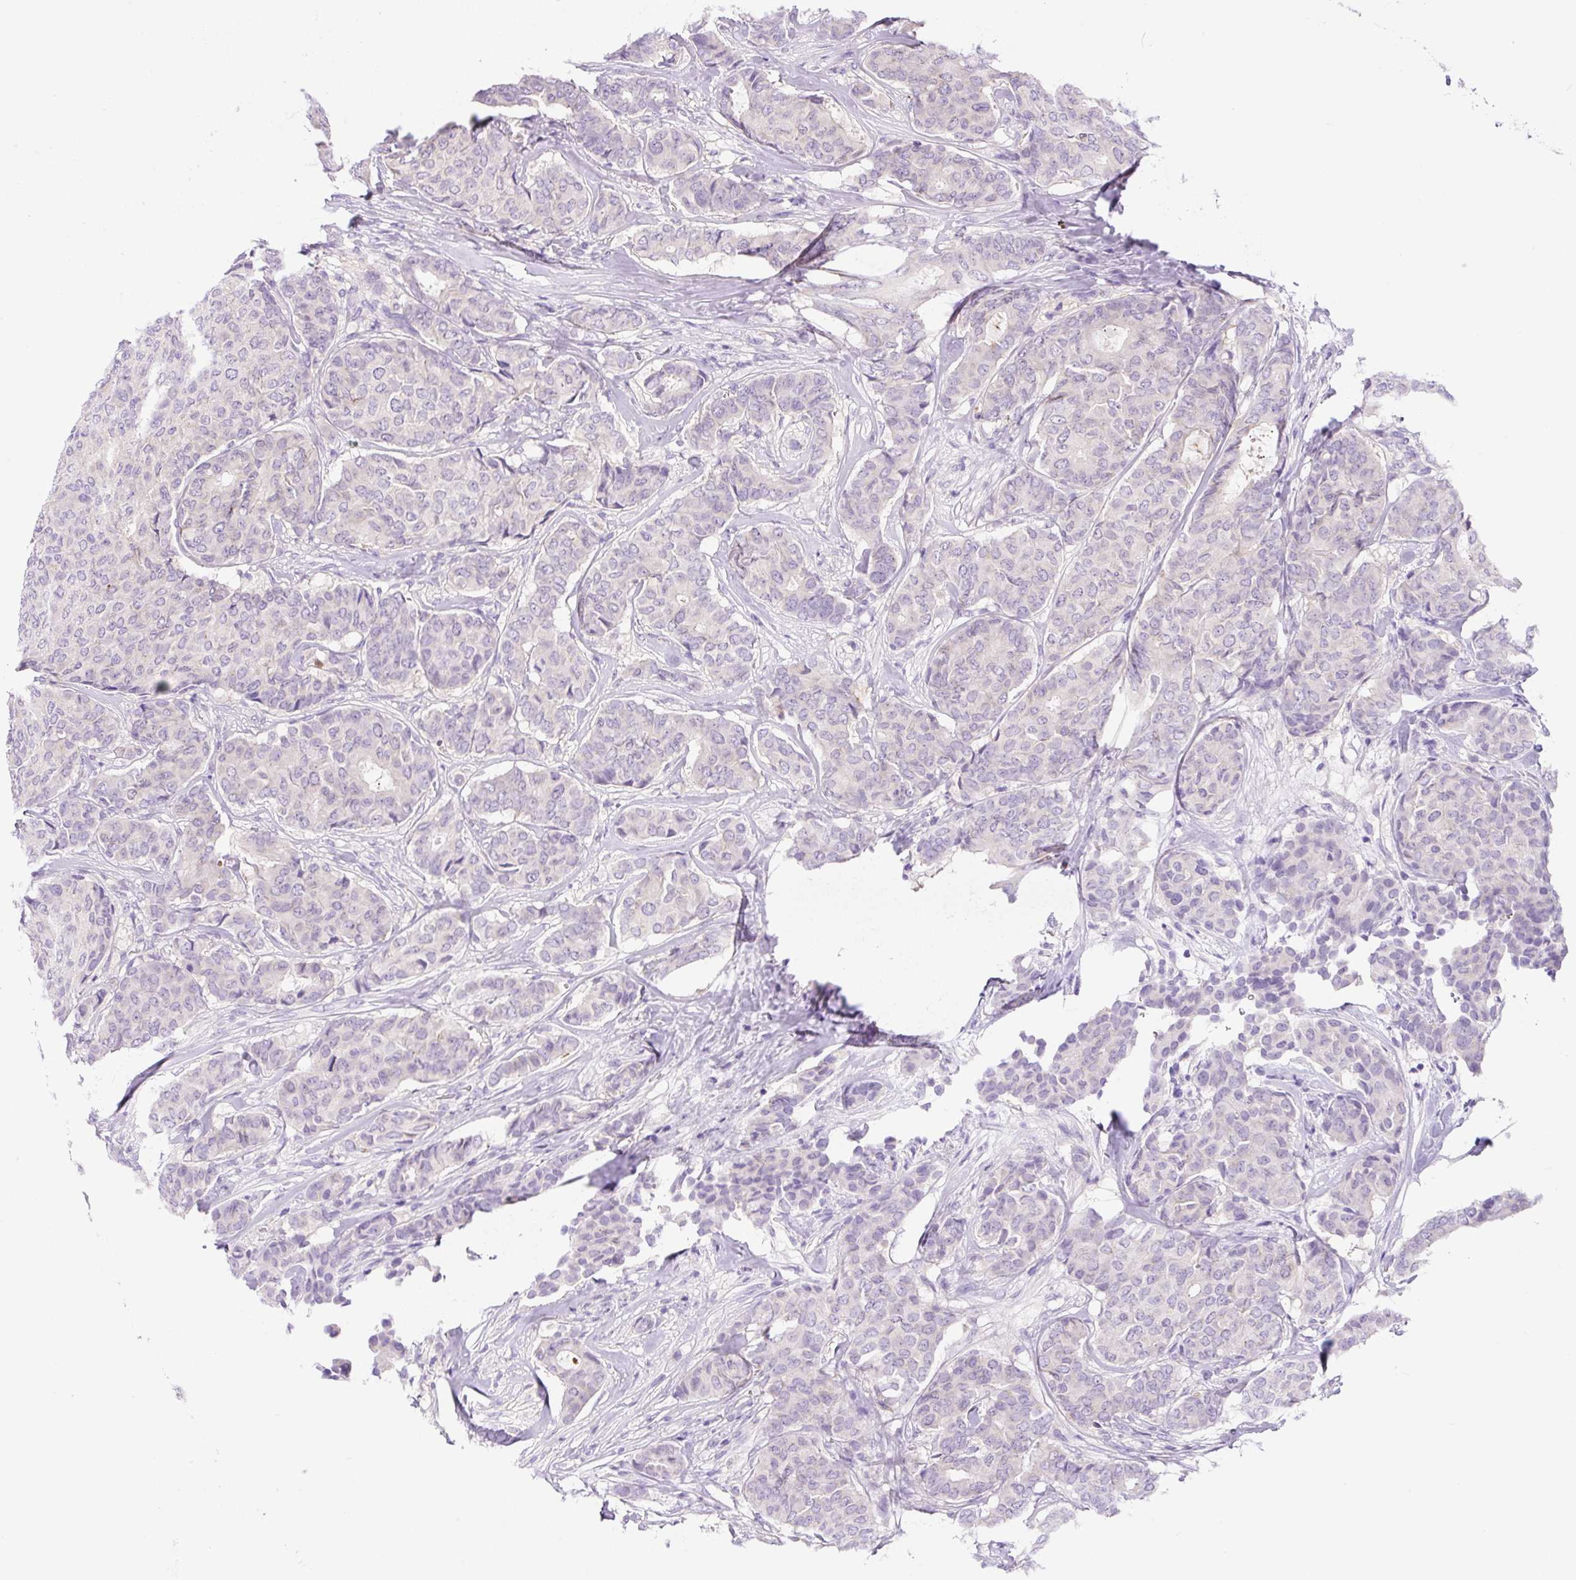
{"staining": {"intensity": "negative", "quantity": "none", "location": "none"}, "tissue": "breast cancer", "cell_type": "Tumor cells", "image_type": "cancer", "snomed": [{"axis": "morphology", "description": "Duct carcinoma"}, {"axis": "topography", "description": "Breast"}], "caption": "A histopathology image of breast cancer (intraductal carcinoma) stained for a protein displays no brown staining in tumor cells. Brightfield microscopy of immunohistochemistry stained with DAB (brown) and hematoxylin (blue), captured at high magnification.", "gene": "NDST3", "patient": {"sex": "female", "age": 75}}